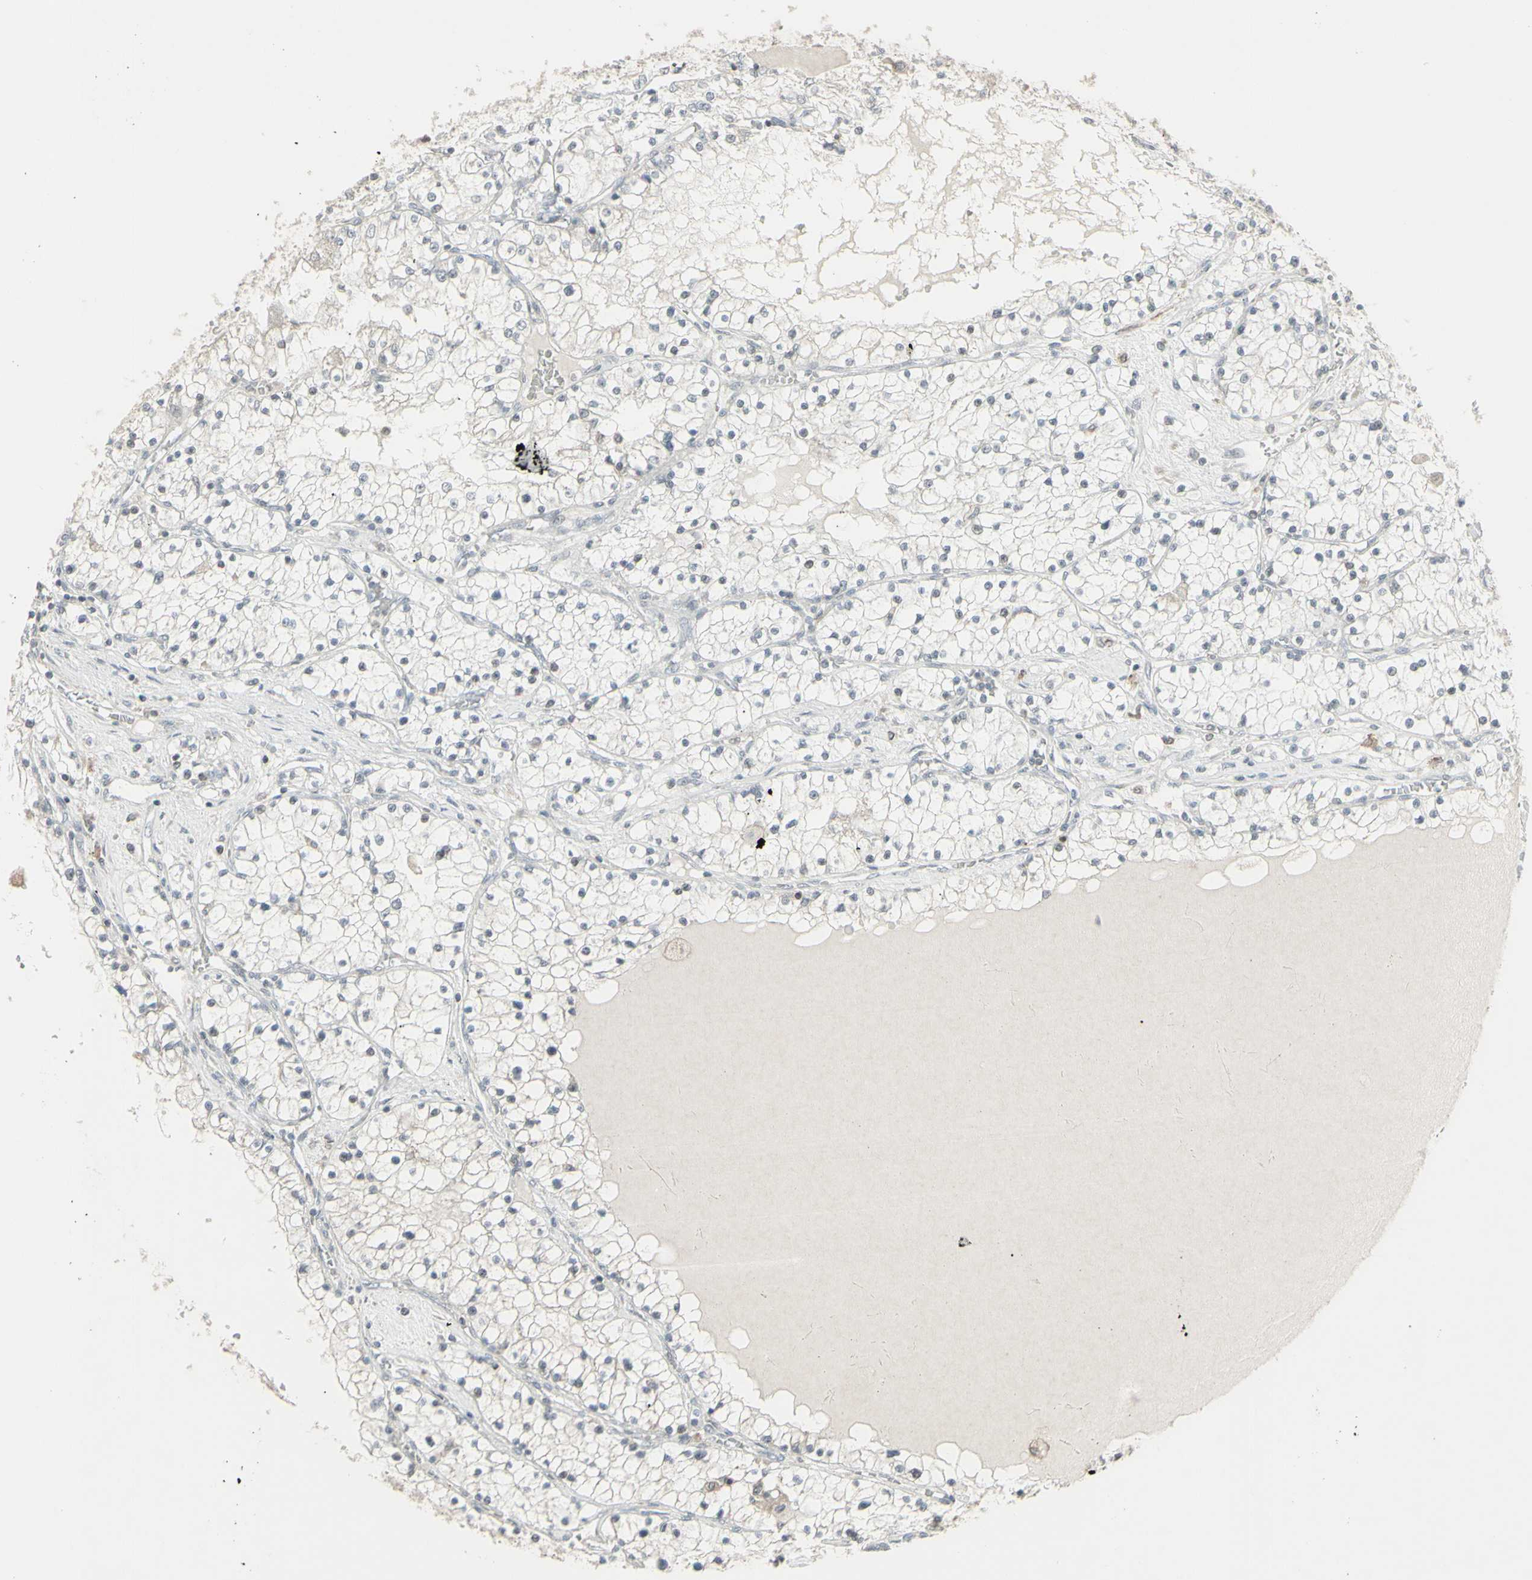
{"staining": {"intensity": "negative", "quantity": "none", "location": "none"}, "tissue": "renal cancer", "cell_type": "Tumor cells", "image_type": "cancer", "snomed": [{"axis": "morphology", "description": "Adenocarcinoma, NOS"}, {"axis": "topography", "description": "Kidney"}], "caption": "A photomicrograph of renal cancer stained for a protein exhibits no brown staining in tumor cells.", "gene": "SAMSN1", "patient": {"sex": "male", "age": 68}}